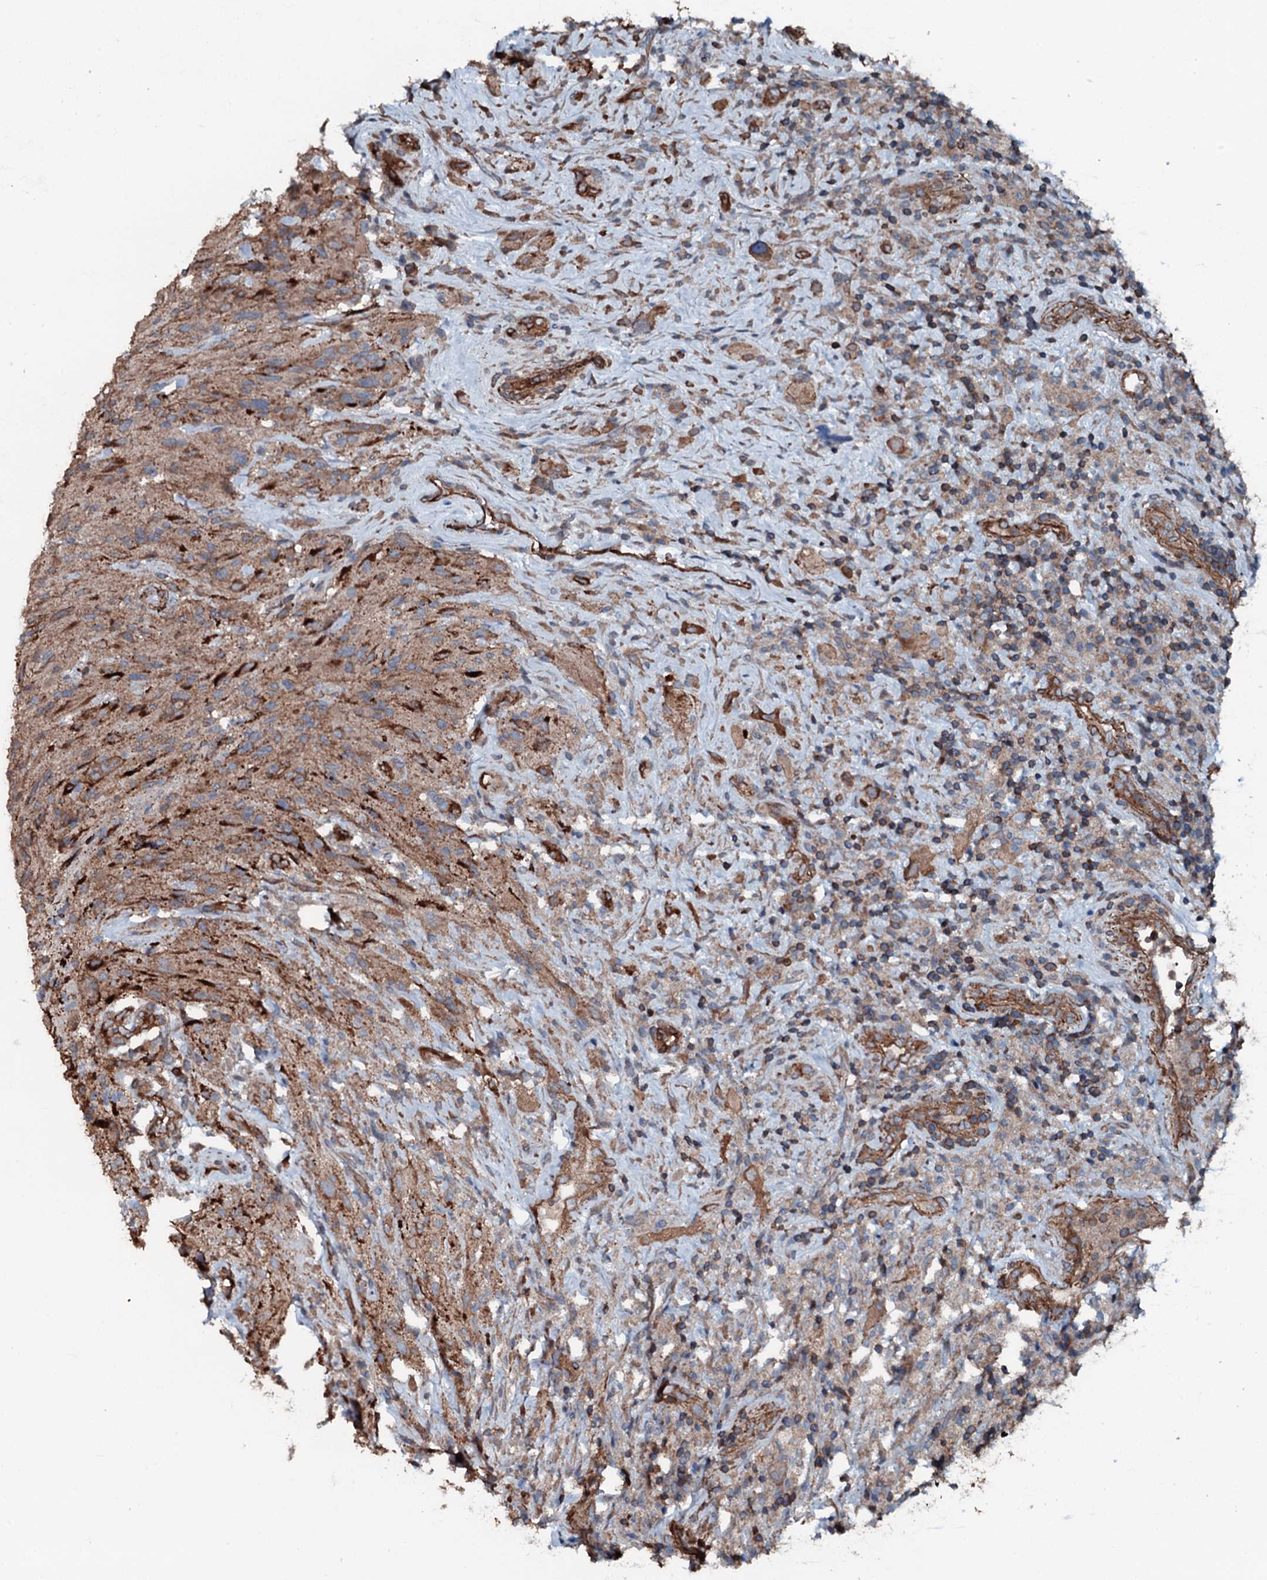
{"staining": {"intensity": "moderate", "quantity": ">75%", "location": "cytoplasmic/membranous"}, "tissue": "glioma", "cell_type": "Tumor cells", "image_type": "cancer", "snomed": [{"axis": "morphology", "description": "Glioma, malignant, High grade"}, {"axis": "topography", "description": "Brain"}], "caption": "About >75% of tumor cells in human malignant high-grade glioma reveal moderate cytoplasmic/membranous protein staining as visualized by brown immunohistochemical staining.", "gene": "SLC25A38", "patient": {"sex": "male", "age": 69}}